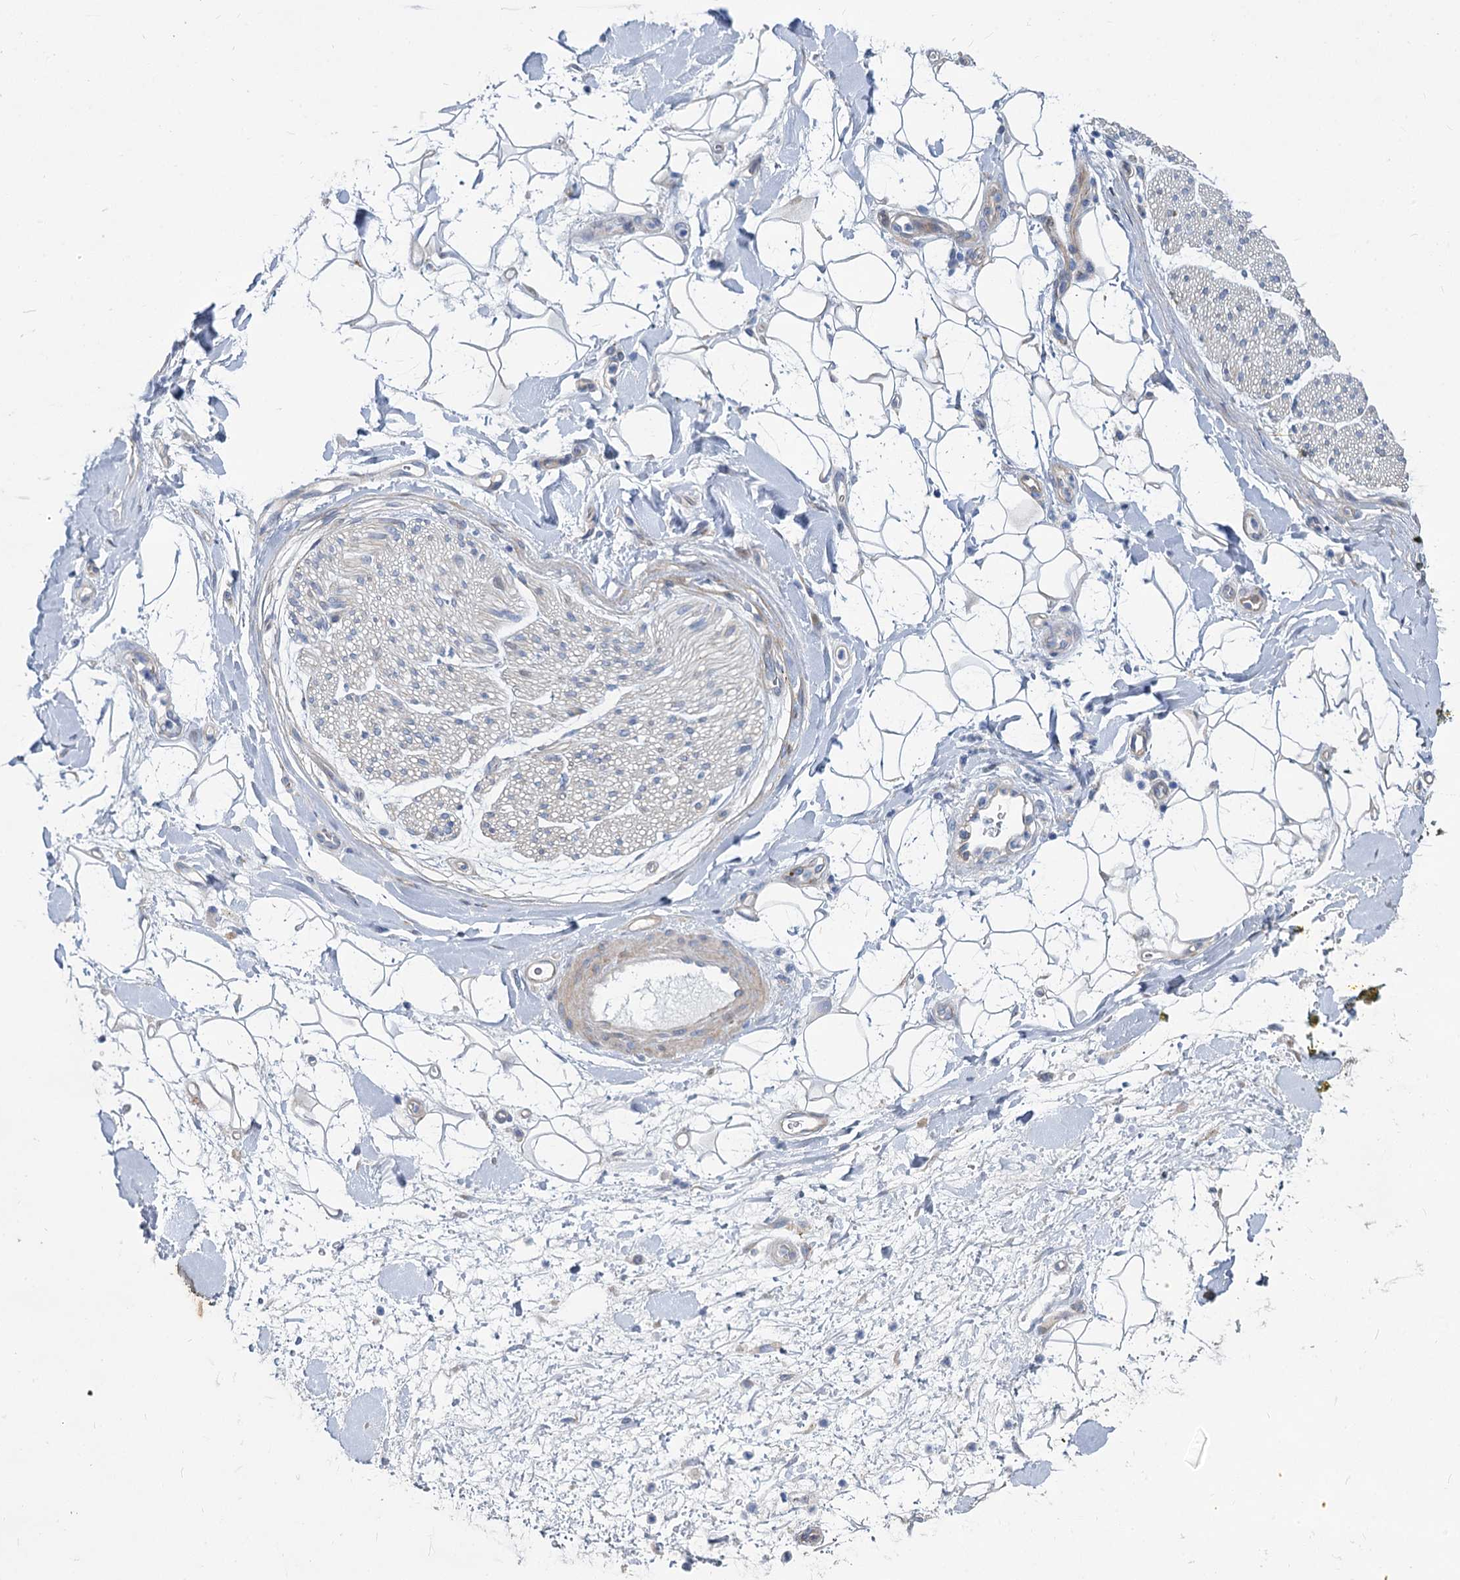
{"staining": {"intensity": "weak", "quantity": "25%-75%", "location": "cytoplasmic/membranous"}, "tissue": "adipose tissue", "cell_type": "Adipocytes", "image_type": "normal", "snomed": [{"axis": "morphology", "description": "Normal tissue, NOS"}, {"axis": "morphology", "description": "Adenocarcinoma, NOS"}, {"axis": "topography", "description": "Pancreas"}, {"axis": "topography", "description": "Peripheral nerve tissue"}], "caption": "Approximately 25%-75% of adipocytes in benign adipose tissue exhibit weak cytoplasmic/membranous protein staining as visualized by brown immunohistochemical staining.", "gene": "TRIM77", "patient": {"sex": "male", "age": 59}}